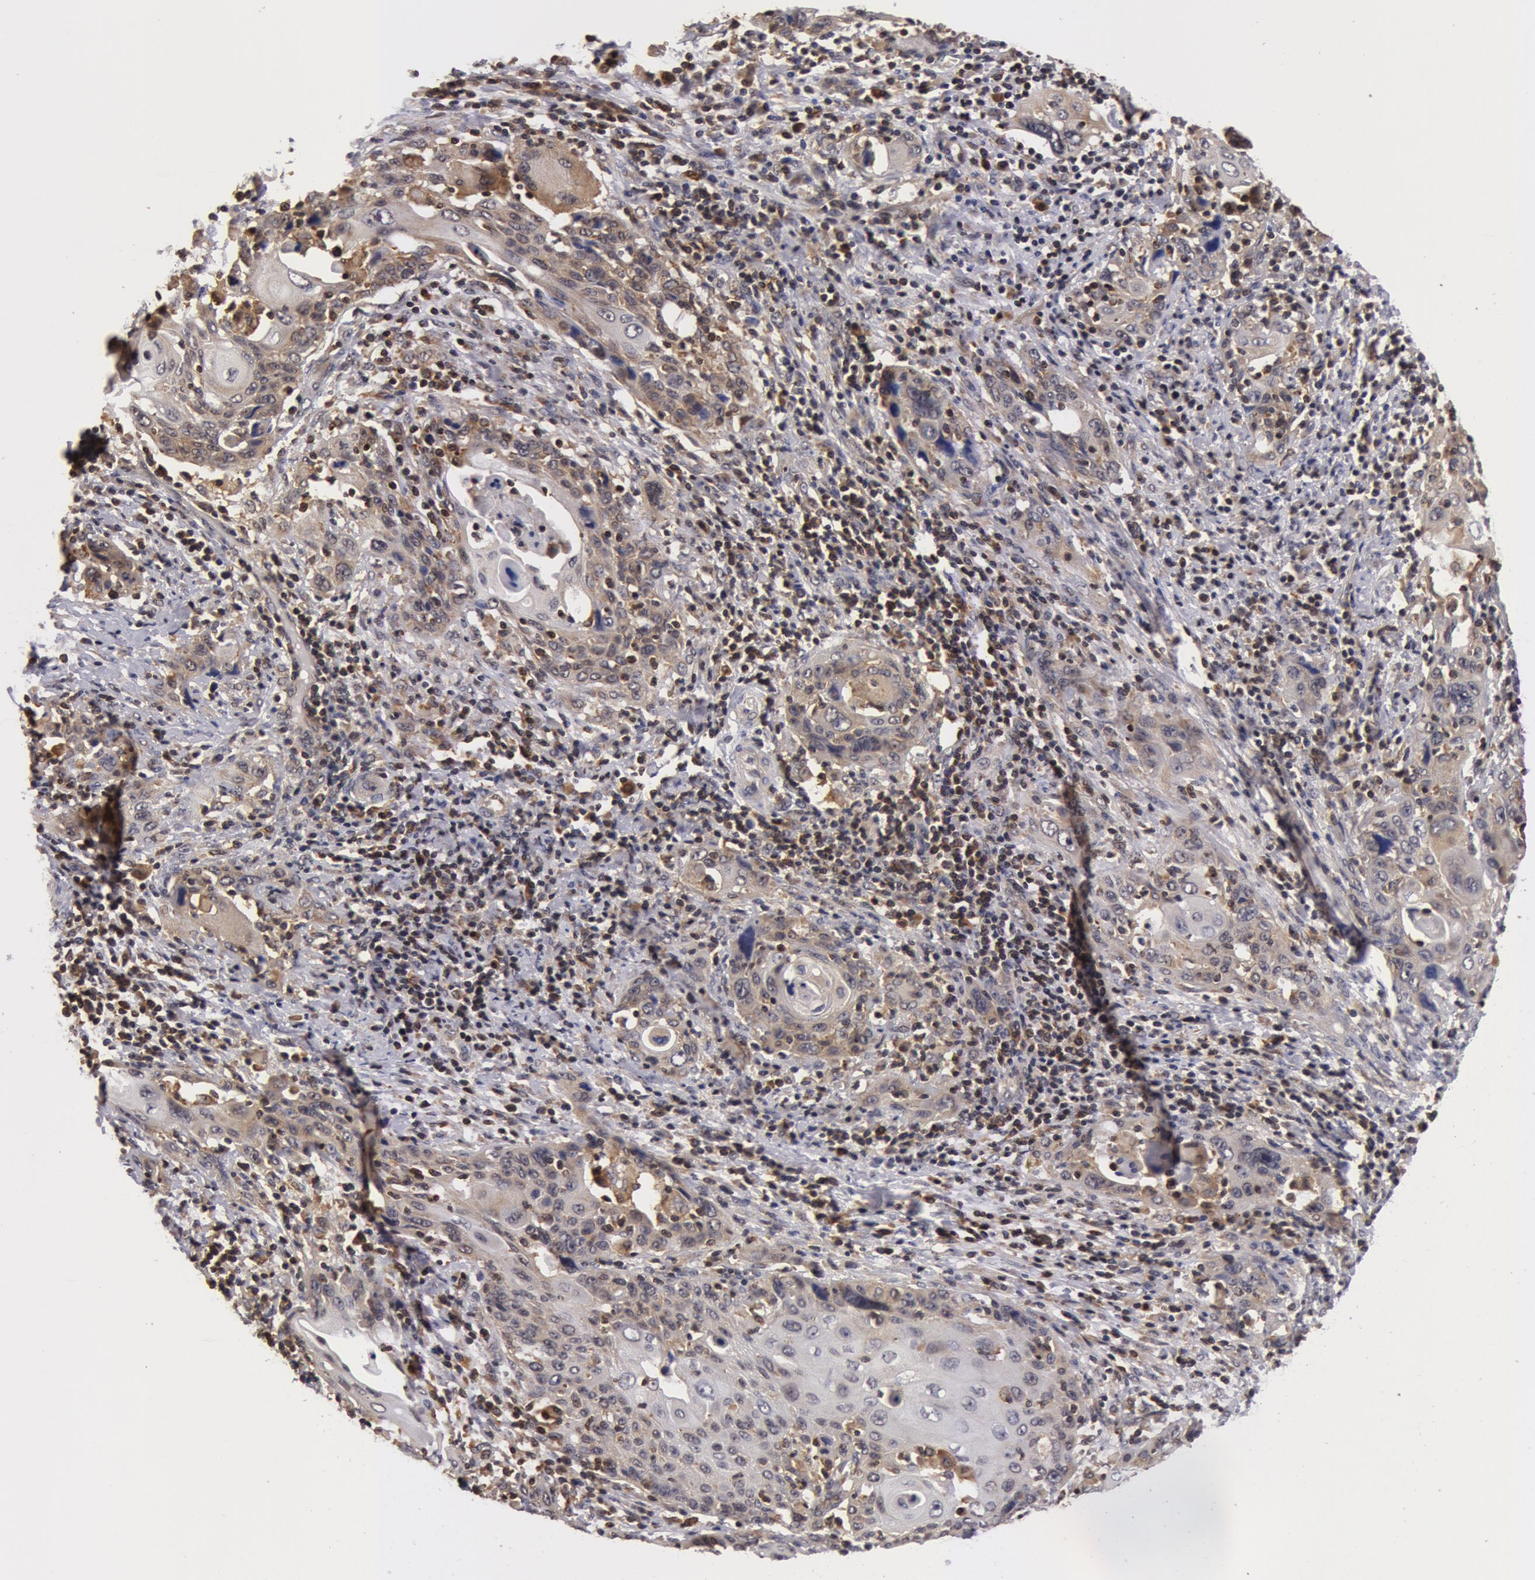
{"staining": {"intensity": "negative", "quantity": "none", "location": "none"}, "tissue": "cervical cancer", "cell_type": "Tumor cells", "image_type": "cancer", "snomed": [{"axis": "morphology", "description": "Squamous cell carcinoma, NOS"}, {"axis": "topography", "description": "Cervix"}], "caption": "Immunohistochemistry (IHC) micrograph of neoplastic tissue: cervical cancer stained with DAB (3,3'-diaminobenzidine) displays no significant protein staining in tumor cells.", "gene": "ZNF350", "patient": {"sex": "female", "age": 54}}